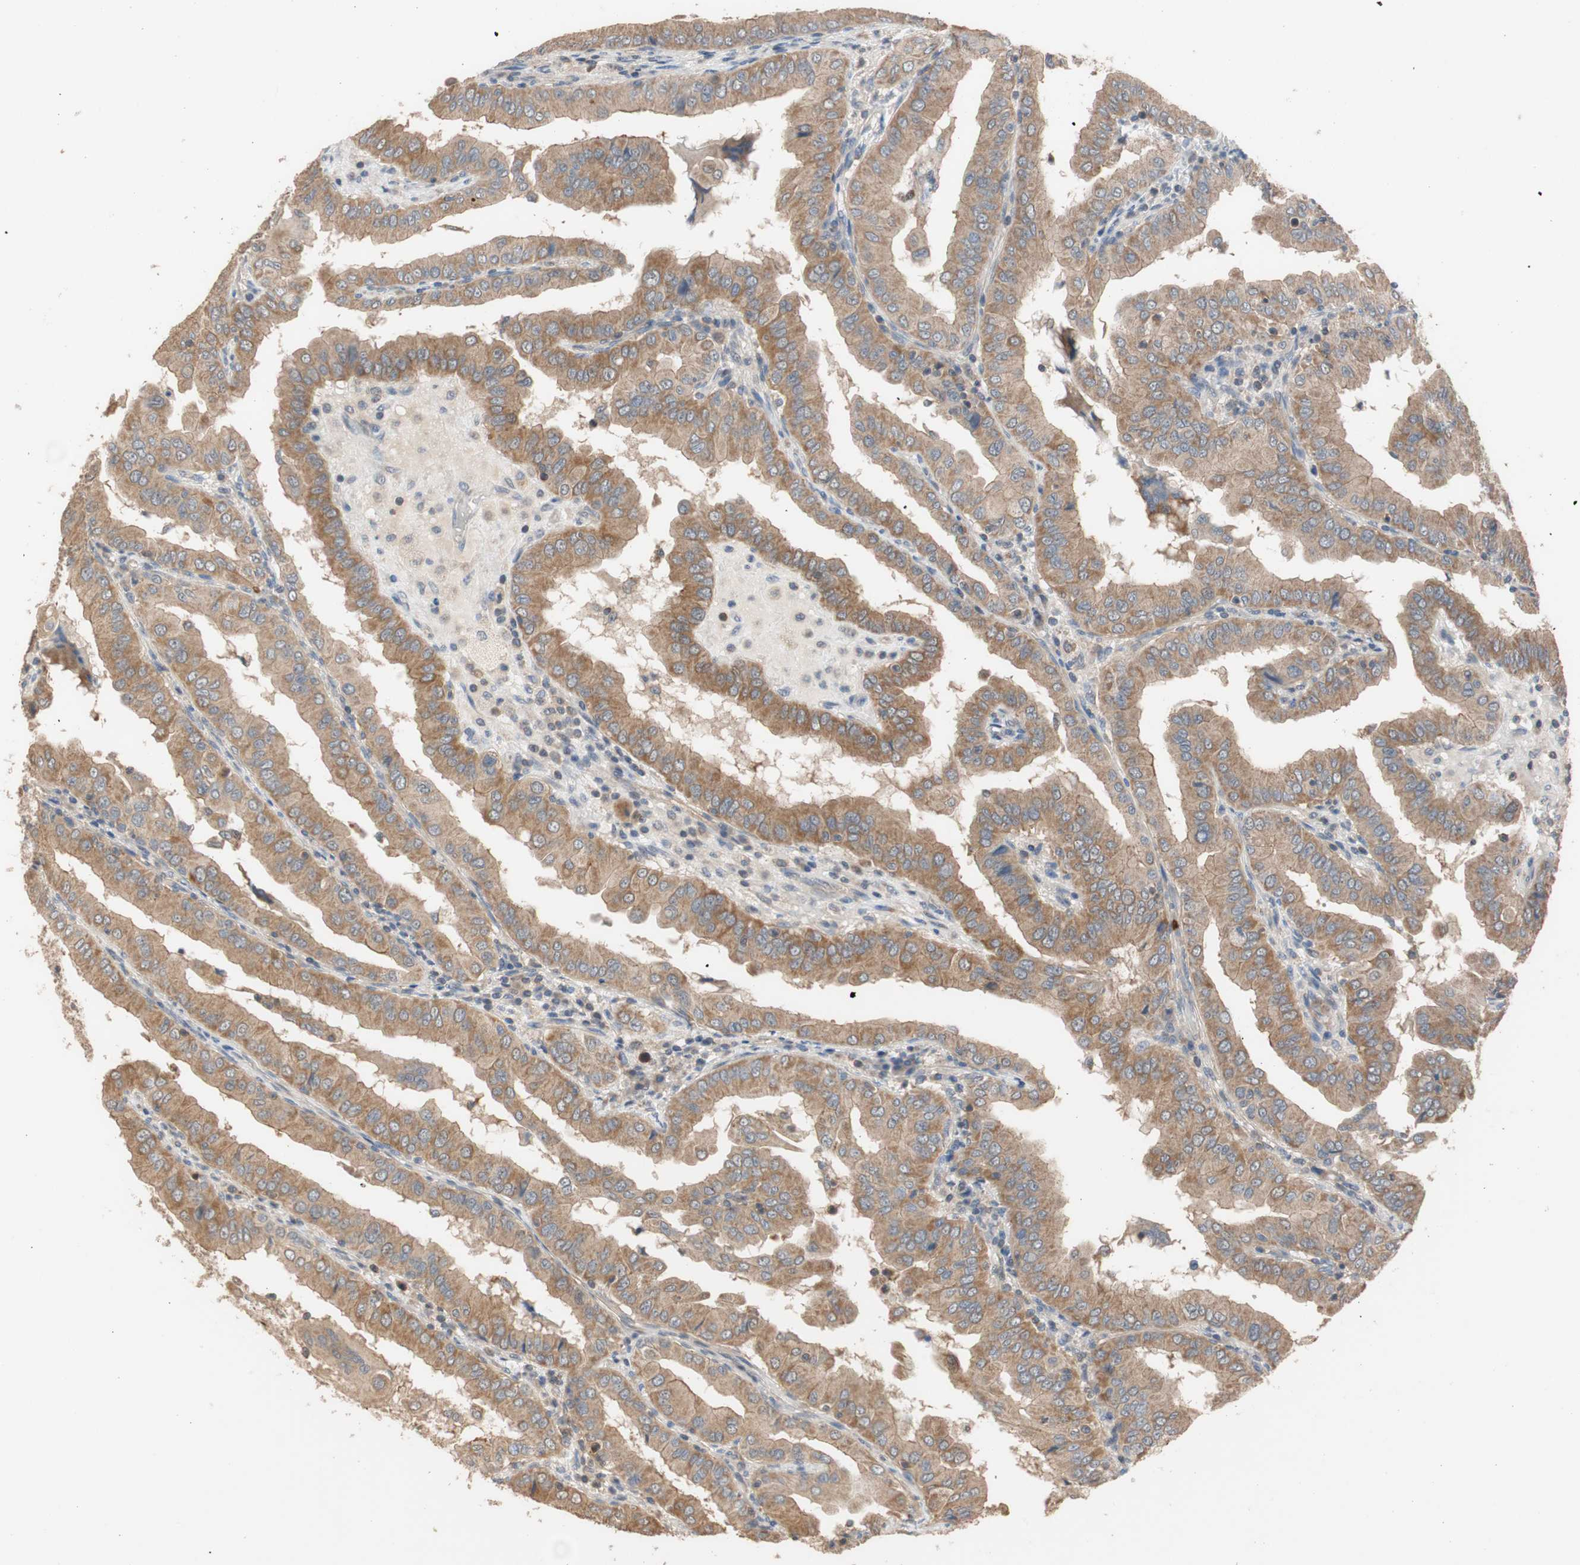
{"staining": {"intensity": "moderate", "quantity": ">75%", "location": "cytoplasmic/membranous"}, "tissue": "thyroid cancer", "cell_type": "Tumor cells", "image_type": "cancer", "snomed": [{"axis": "morphology", "description": "Papillary adenocarcinoma, NOS"}, {"axis": "topography", "description": "Thyroid gland"}], "caption": "Immunohistochemistry (IHC) histopathology image of neoplastic tissue: human thyroid cancer (papillary adenocarcinoma) stained using immunohistochemistry (IHC) demonstrates medium levels of moderate protein expression localized specifically in the cytoplasmic/membranous of tumor cells, appearing as a cytoplasmic/membranous brown color.", "gene": "MAP4K2", "patient": {"sex": "male", "age": 33}}